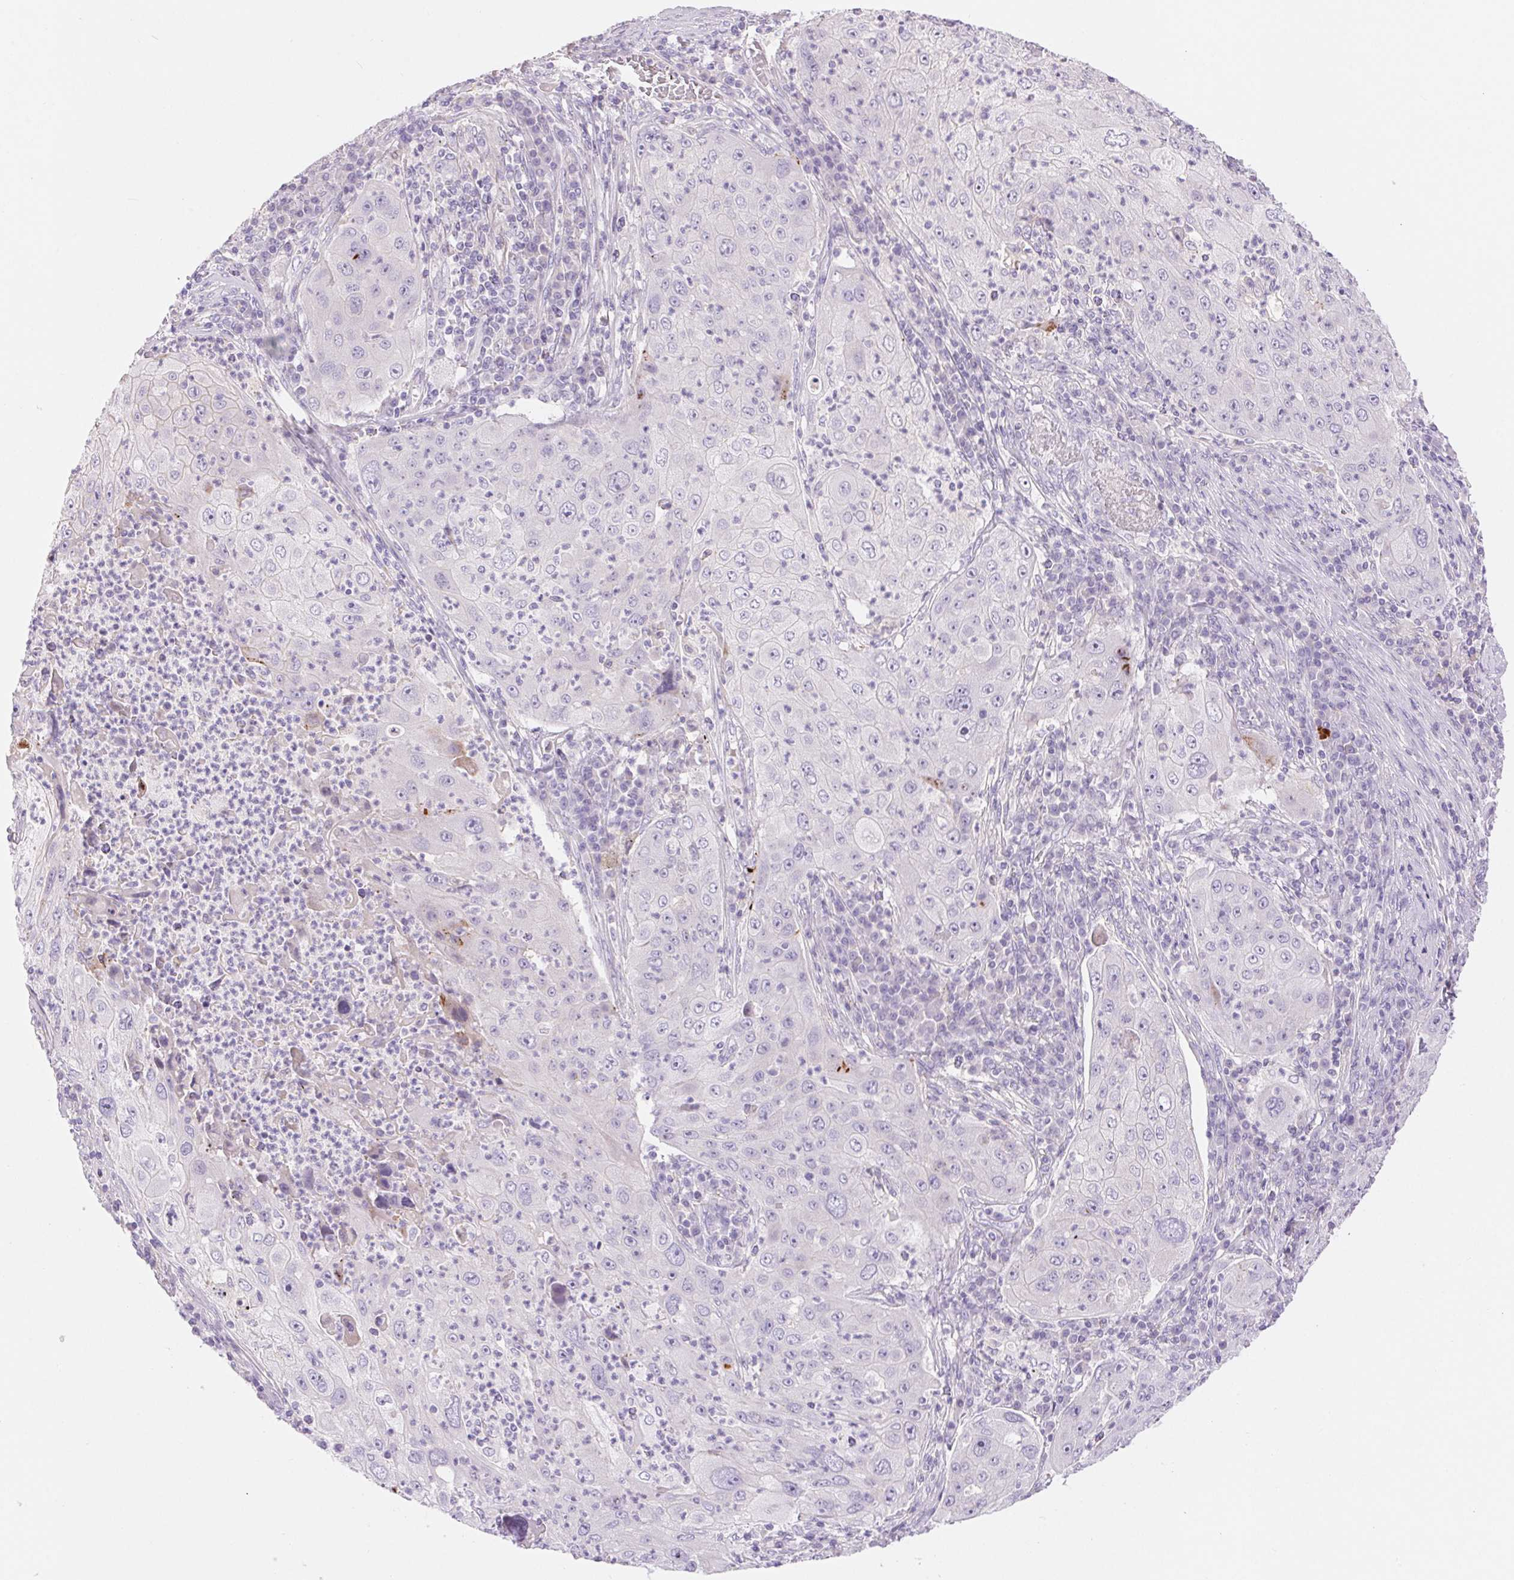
{"staining": {"intensity": "negative", "quantity": "none", "location": "none"}, "tissue": "lung cancer", "cell_type": "Tumor cells", "image_type": "cancer", "snomed": [{"axis": "morphology", "description": "Squamous cell carcinoma, NOS"}, {"axis": "topography", "description": "Lung"}], "caption": "Tumor cells are negative for protein expression in human squamous cell carcinoma (lung). The staining was performed using DAB to visualize the protein expression in brown, while the nuclei were stained in blue with hematoxylin (Magnification: 20x).", "gene": "CLDN16", "patient": {"sex": "female", "age": 59}}